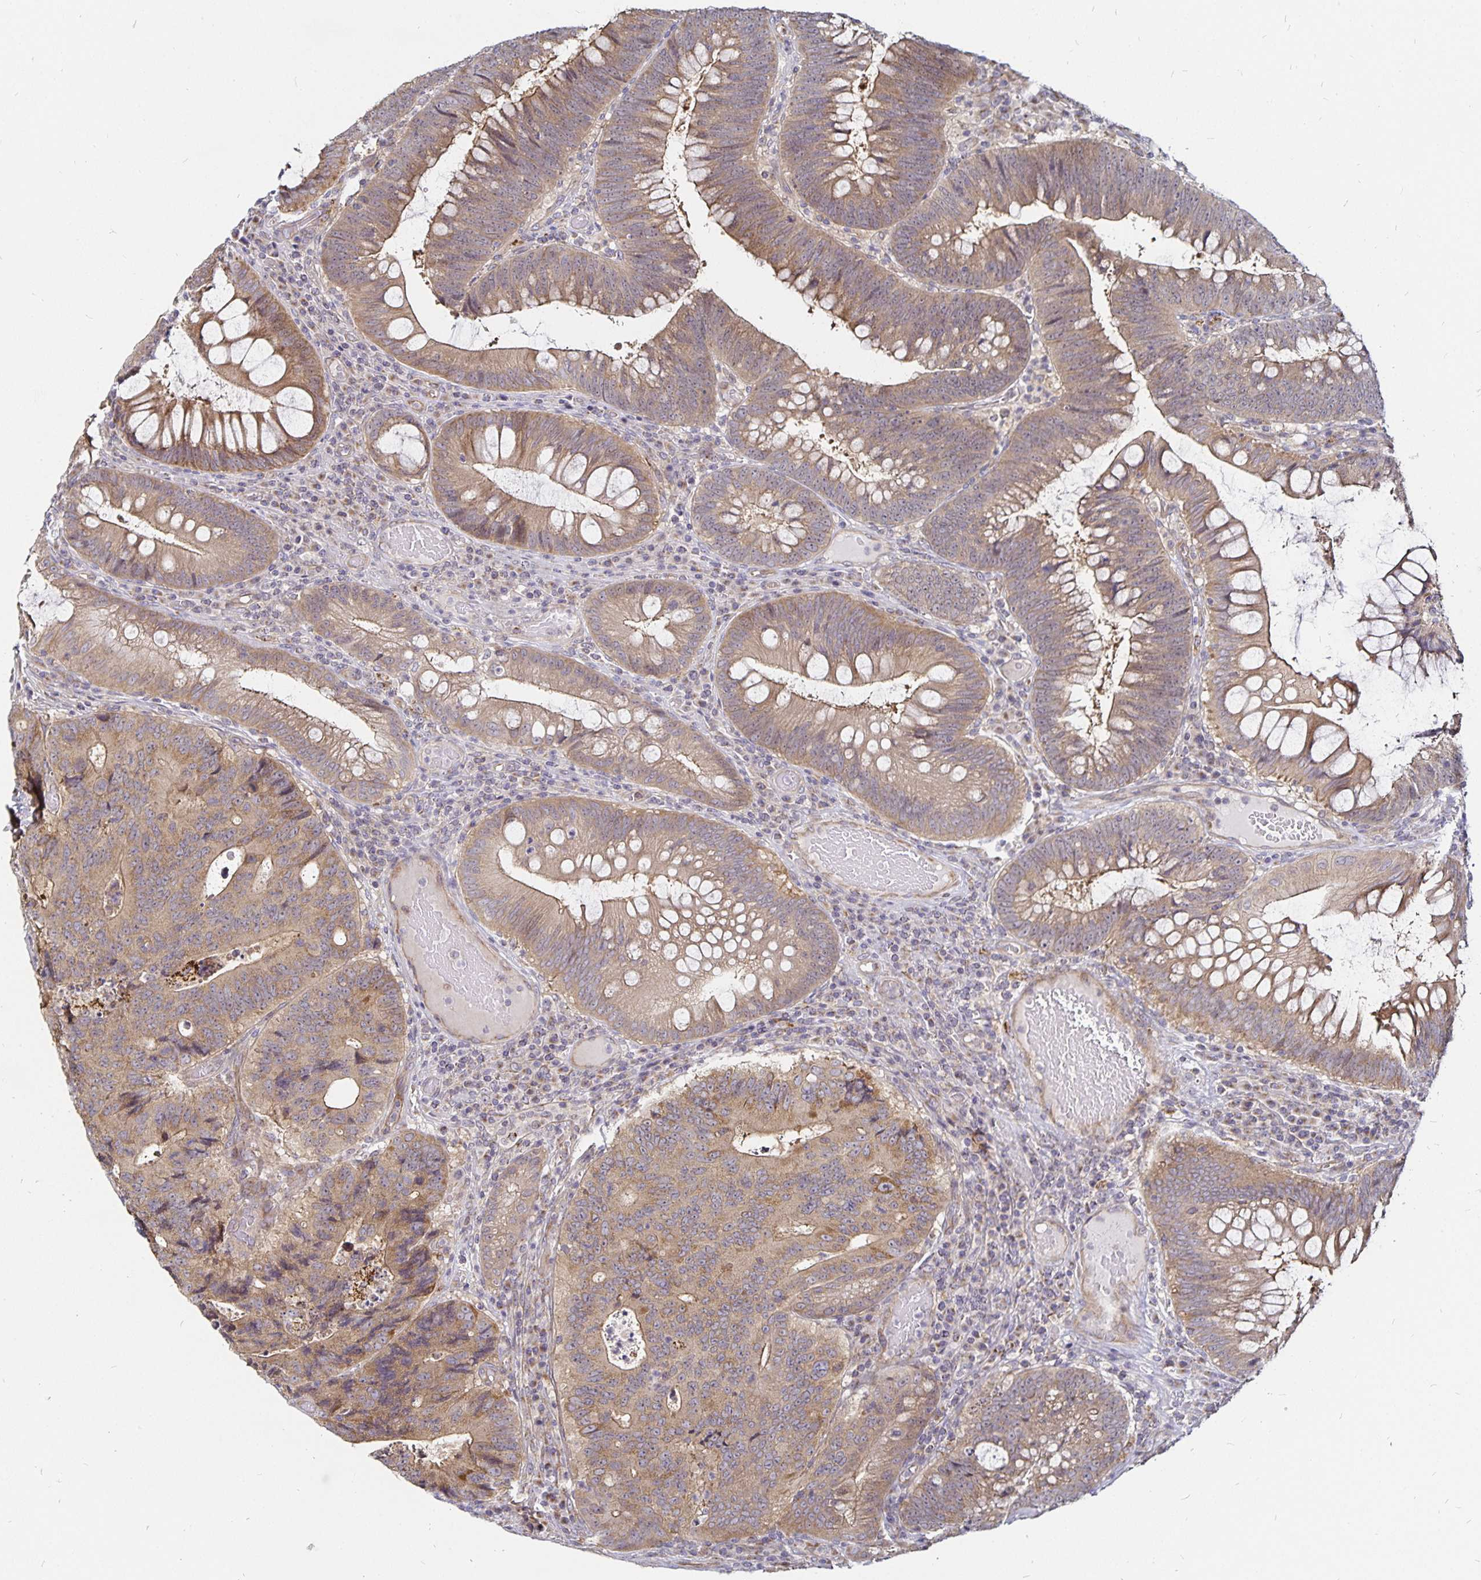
{"staining": {"intensity": "moderate", "quantity": ">75%", "location": "cytoplasmic/membranous"}, "tissue": "colorectal cancer", "cell_type": "Tumor cells", "image_type": "cancer", "snomed": [{"axis": "morphology", "description": "Adenocarcinoma, NOS"}, {"axis": "topography", "description": "Colon"}], "caption": "A brown stain labels moderate cytoplasmic/membranous expression of a protein in adenocarcinoma (colorectal) tumor cells.", "gene": "CYP27A1", "patient": {"sex": "male", "age": 62}}